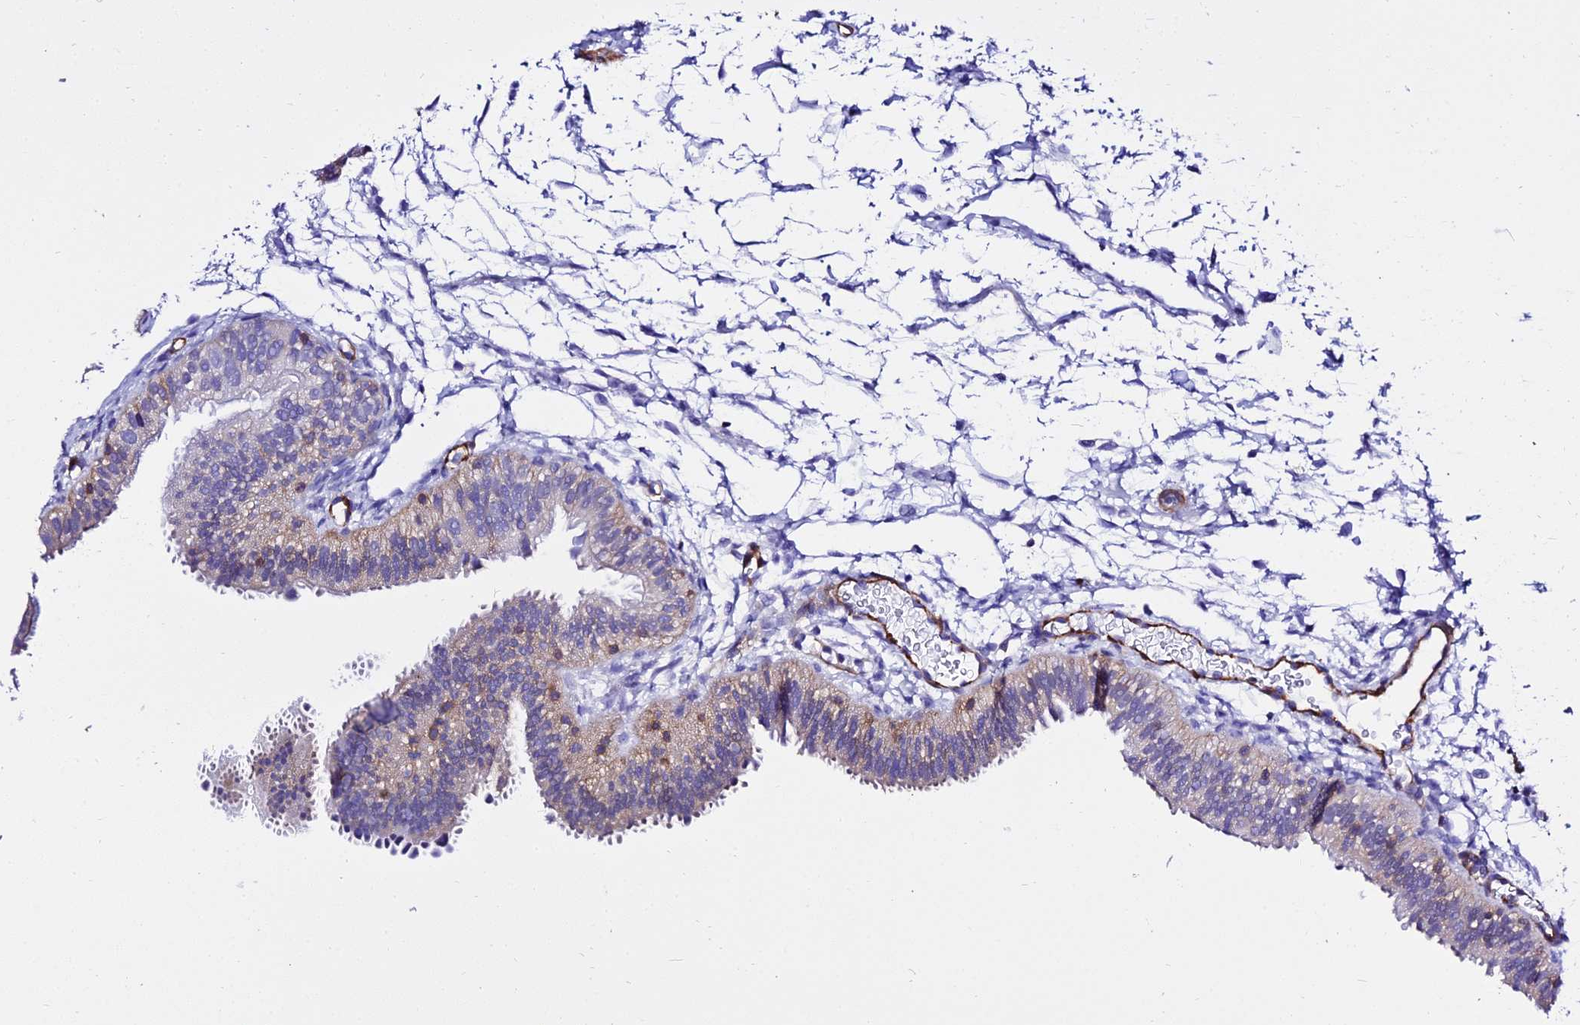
{"staining": {"intensity": "weak", "quantity": "<25%", "location": "cytoplasmic/membranous"}, "tissue": "fallopian tube", "cell_type": "Glandular cells", "image_type": "normal", "snomed": [{"axis": "morphology", "description": "Normal tissue, NOS"}, {"axis": "topography", "description": "Fallopian tube"}], "caption": "Immunohistochemistry photomicrograph of unremarkable fallopian tube: human fallopian tube stained with DAB displays no significant protein staining in glandular cells.", "gene": "CSRP1", "patient": {"sex": "female", "age": 35}}